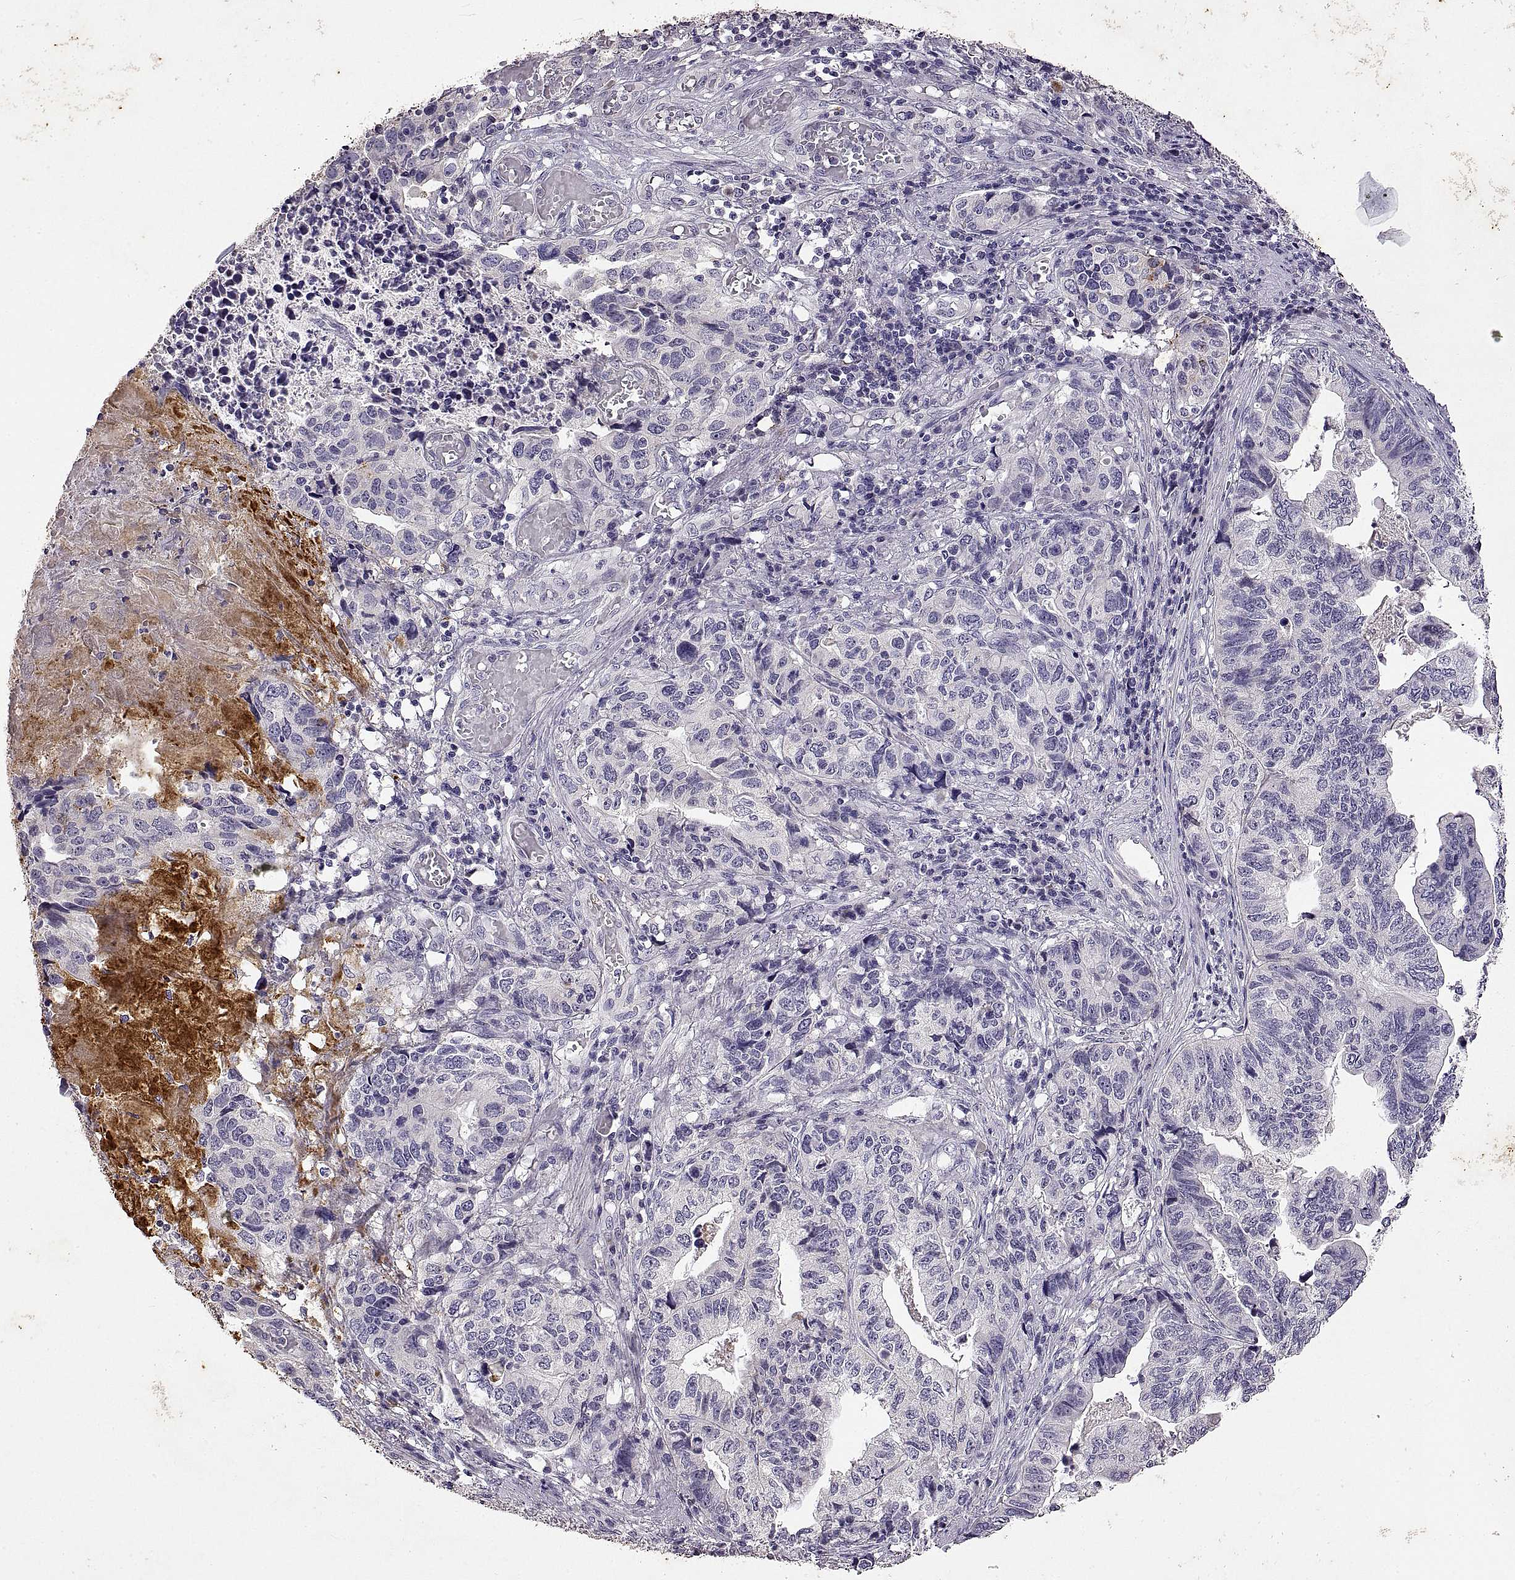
{"staining": {"intensity": "negative", "quantity": "none", "location": "none"}, "tissue": "stomach cancer", "cell_type": "Tumor cells", "image_type": "cancer", "snomed": [{"axis": "morphology", "description": "Adenocarcinoma, NOS"}, {"axis": "topography", "description": "Stomach, upper"}], "caption": "High power microscopy image of an immunohistochemistry (IHC) histopathology image of adenocarcinoma (stomach), revealing no significant expression in tumor cells.", "gene": "DEFB136", "patient": {"sex": "female", "age": 67}}